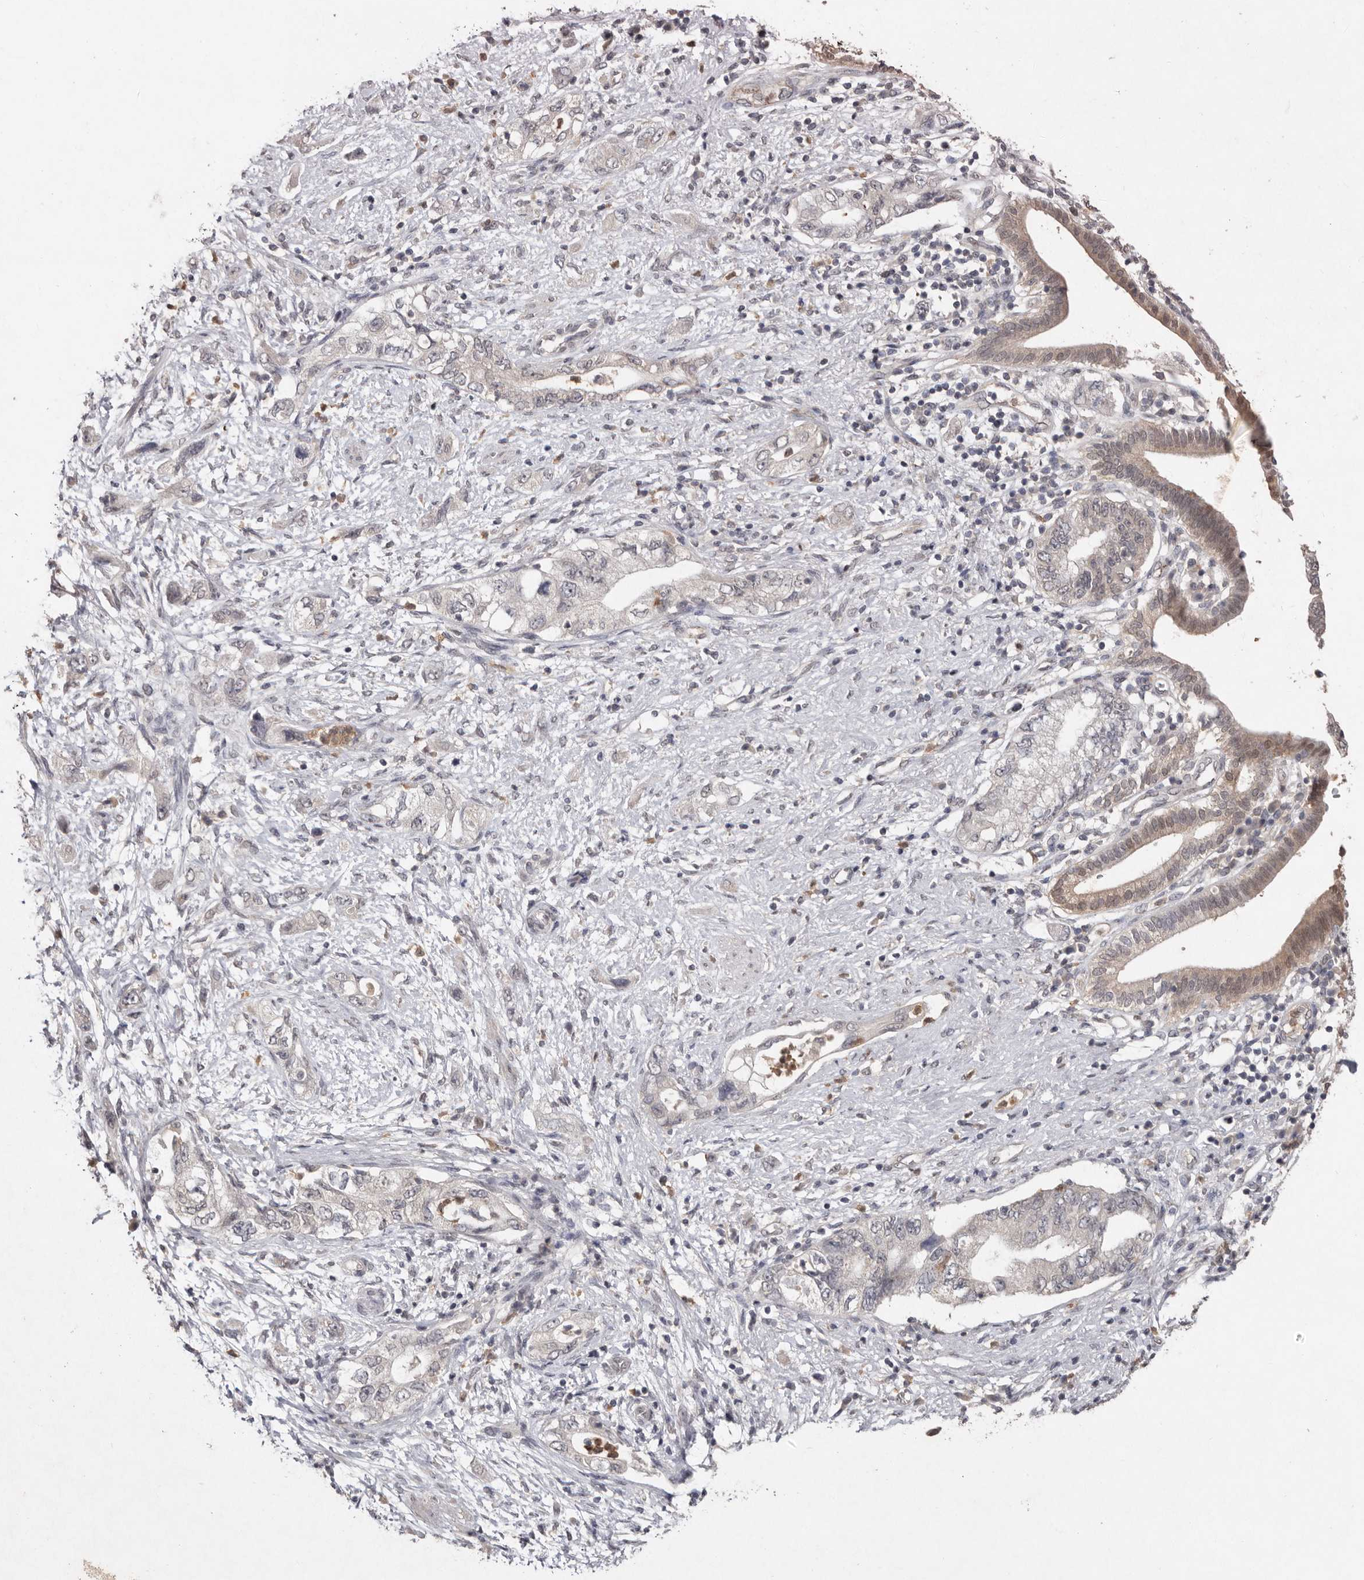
{"staining": {"intensity": "weak", "quantity": "<25%", "location": "cytoplasmic/membranous"}, "tissue": "pancreatic cancer", "cell_type": "Tumor cells", "image_type": "cancer", "snomed": [{"axis": "morphology", "description": "Adenocarcinoma, NOS"}, {"axis": "topography", "description": "Pancreas"}], "caption": "Tumor cells show no significant protein staining in pancreatic adenocarcinoma.", "gene": "SULT1E1", "patient": {"sex": "female", "age": 73}}